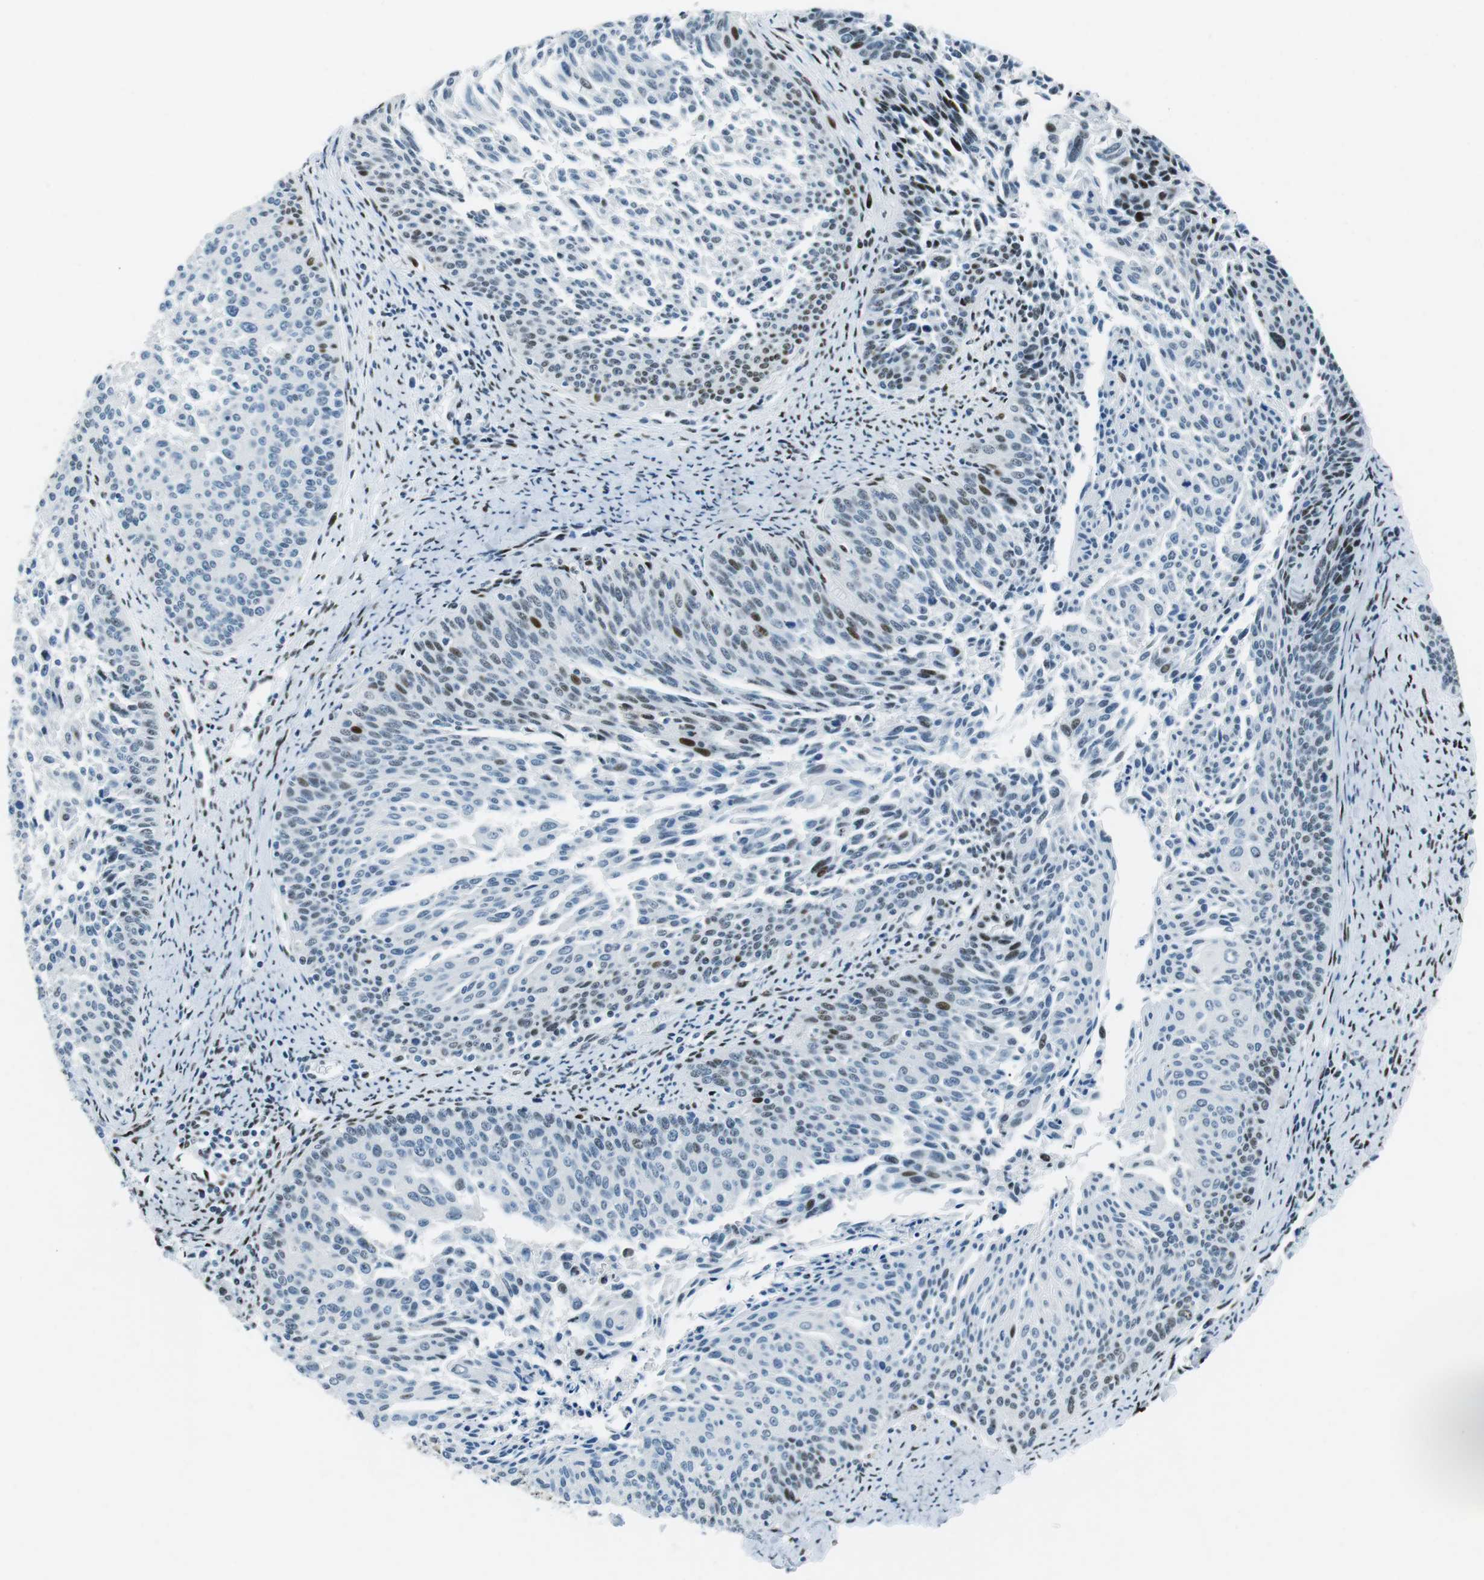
{"staining": {"intensity": "moderate", "quantity": "<25%", "location": "nuclear"}, "tissue": "cervical cancer", "cell_type": "Tumor cells", "image_type": "cancer", "snomed": [{"axis": "morphology", "description": "Squamous cell carcinoma, NOS"}, {"axis": "topography", "description": "Cervix"}], "caption": "Tumor cells demonstrate low levels of moderate nuclear expression in approximately <25% of cells in human cervical cancer (squamous cell carcinoma). The protein is shown in brown color, while the nuclei are stained blue.", "gene": "PML", "patient": {"sex": "female", "age": 55}}